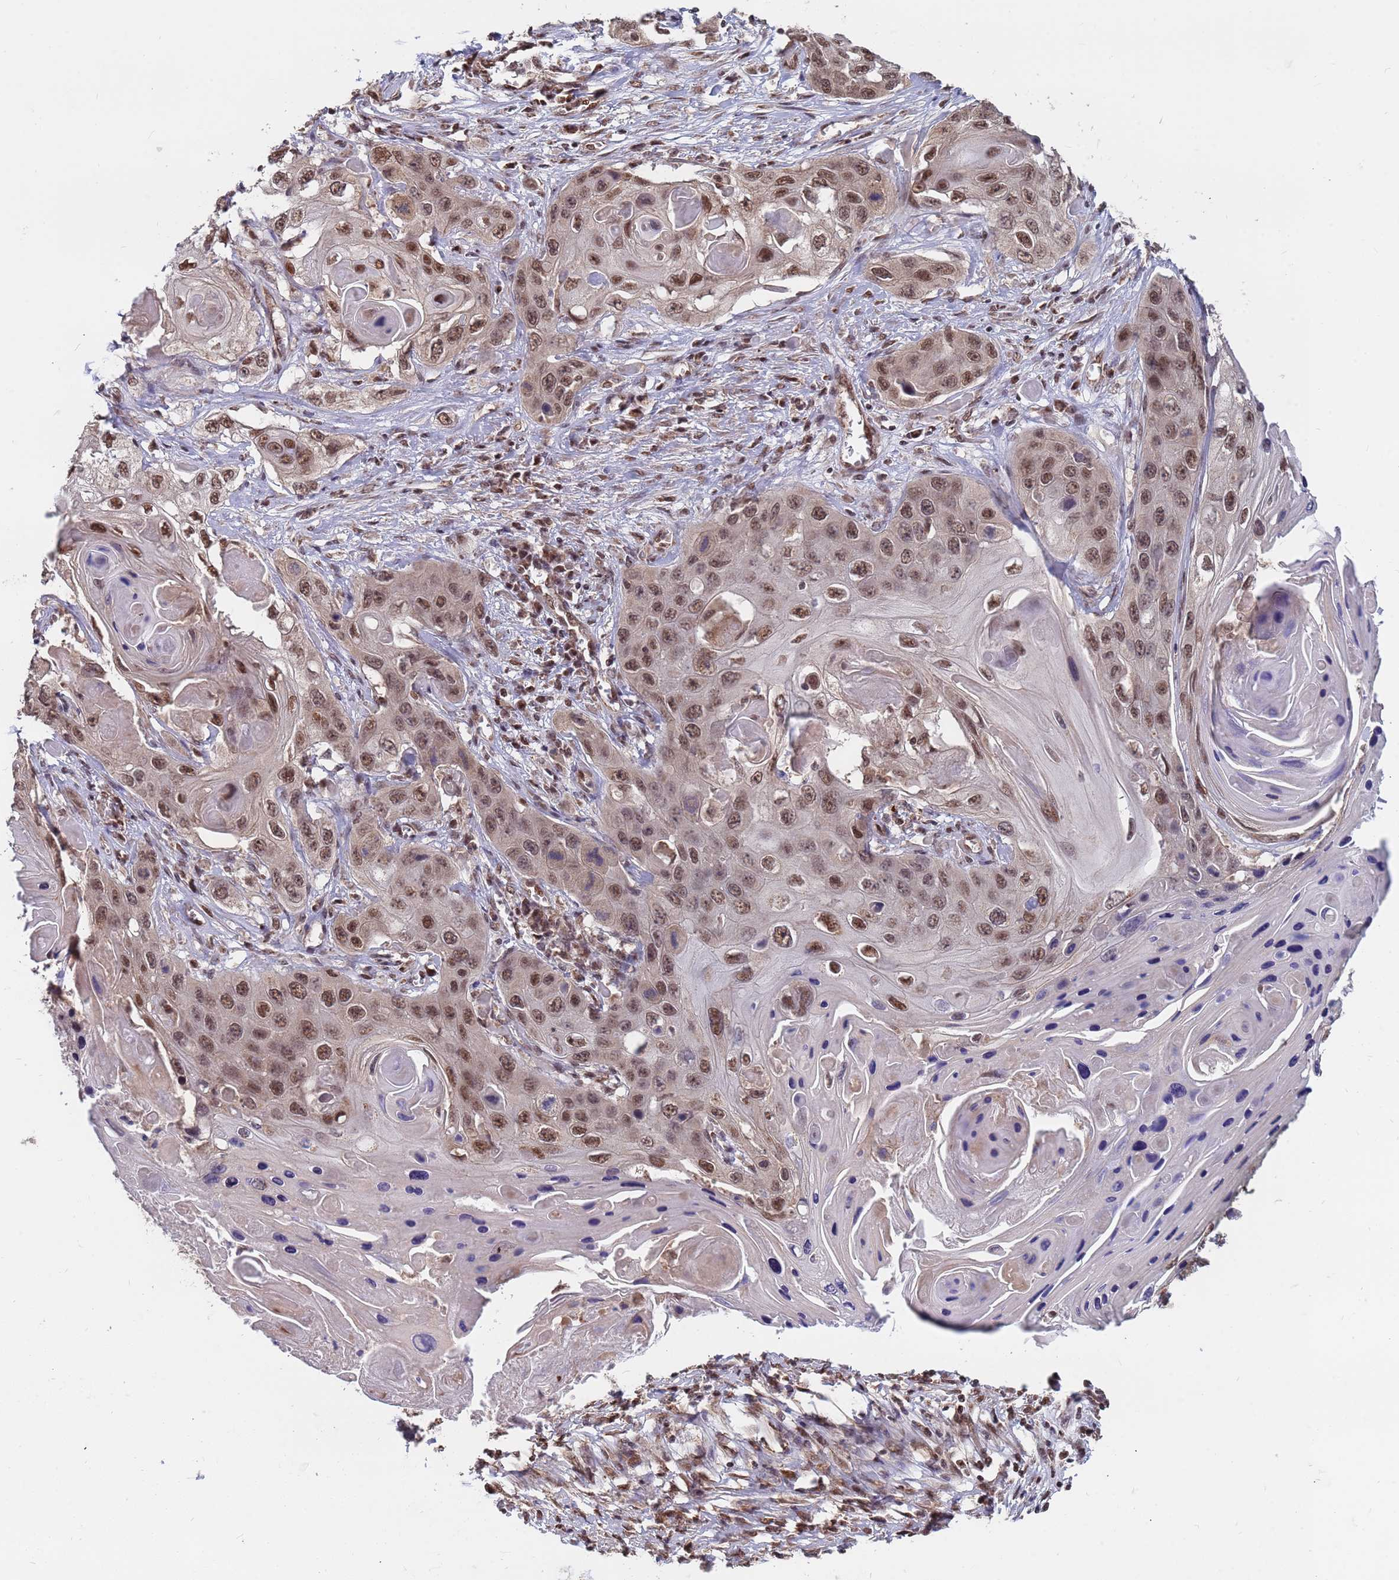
{"staining": {"intensity": "moderate", "quantity": ">75%", "location": "nuclear"}, "tissue": "skin cancer", "cell_type": "Tumor cells", "image_type": "cancer", "snomed": [{"axis": "morphology", "description": "Squamous cell carcinoma, NOS"}, {"axis": "topography", "description": "Skin"}], "caption": "Human skin cancer (squamous cell carcinoma) stained with a brown dye demonstrates moderate nuclear positive expression in approximately >75% of tumor cells.", "gene": "DENND2B", "patient": {"sex": "male", "age": 55}}